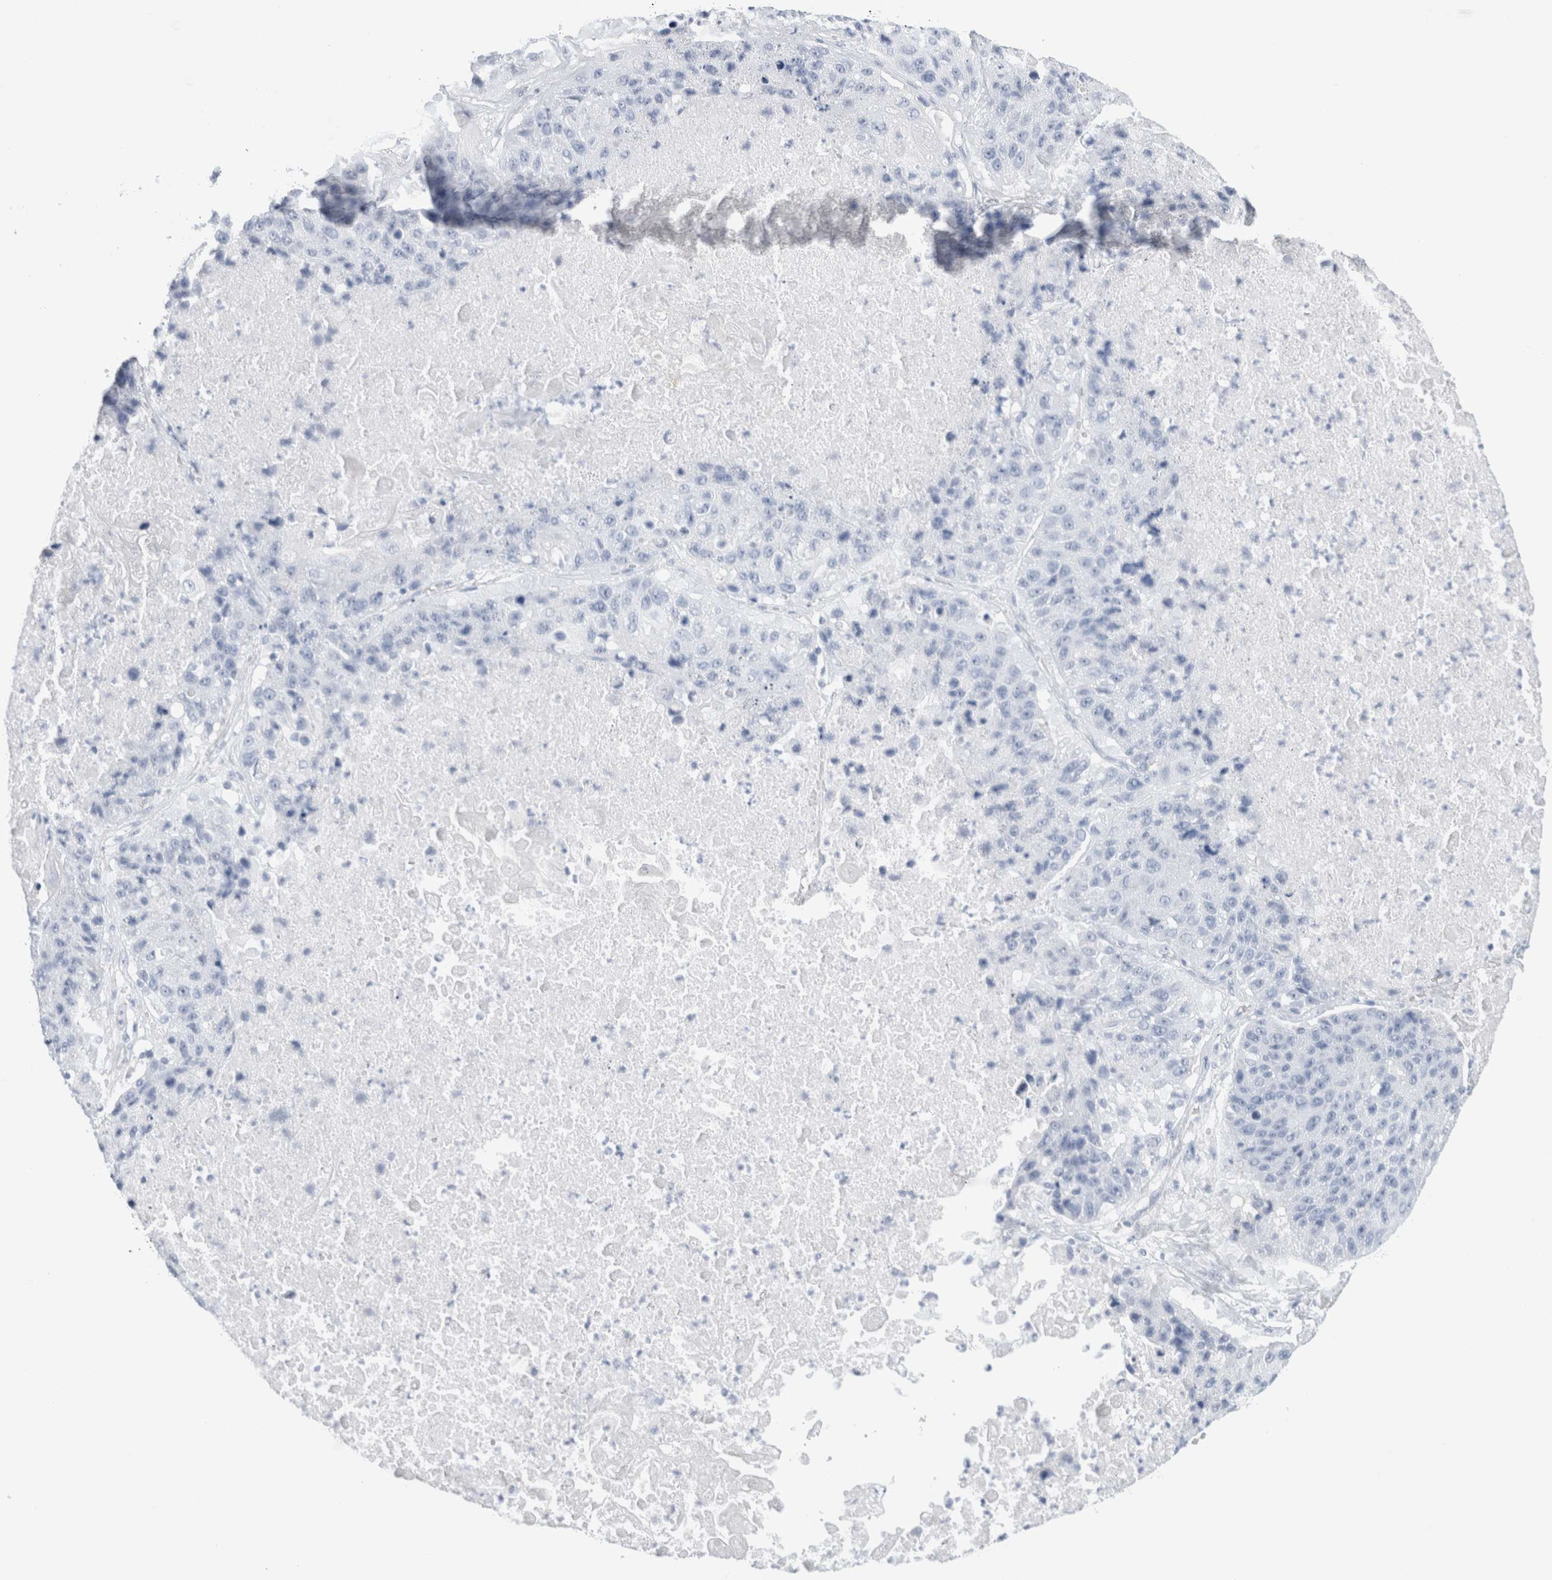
{"staining": {"intensity": "negative", "quantity": "none", "location": "none"}, "tissue": "lung cancer", "cell_type": "Tumor cells", "image_type": "cancer", "snomed": [{"axis": "morphology", "description": "Squamous cell carcinoma, NOS"}, {"axis": "topography", "description": "Lung"}], "caption": "Immunohistochemical staining of lung squamous cell carcinoma shows no significant expression in tumor cells.", "gene": "ECHDC2", "patient": {"sex": "male", "age": 61}}